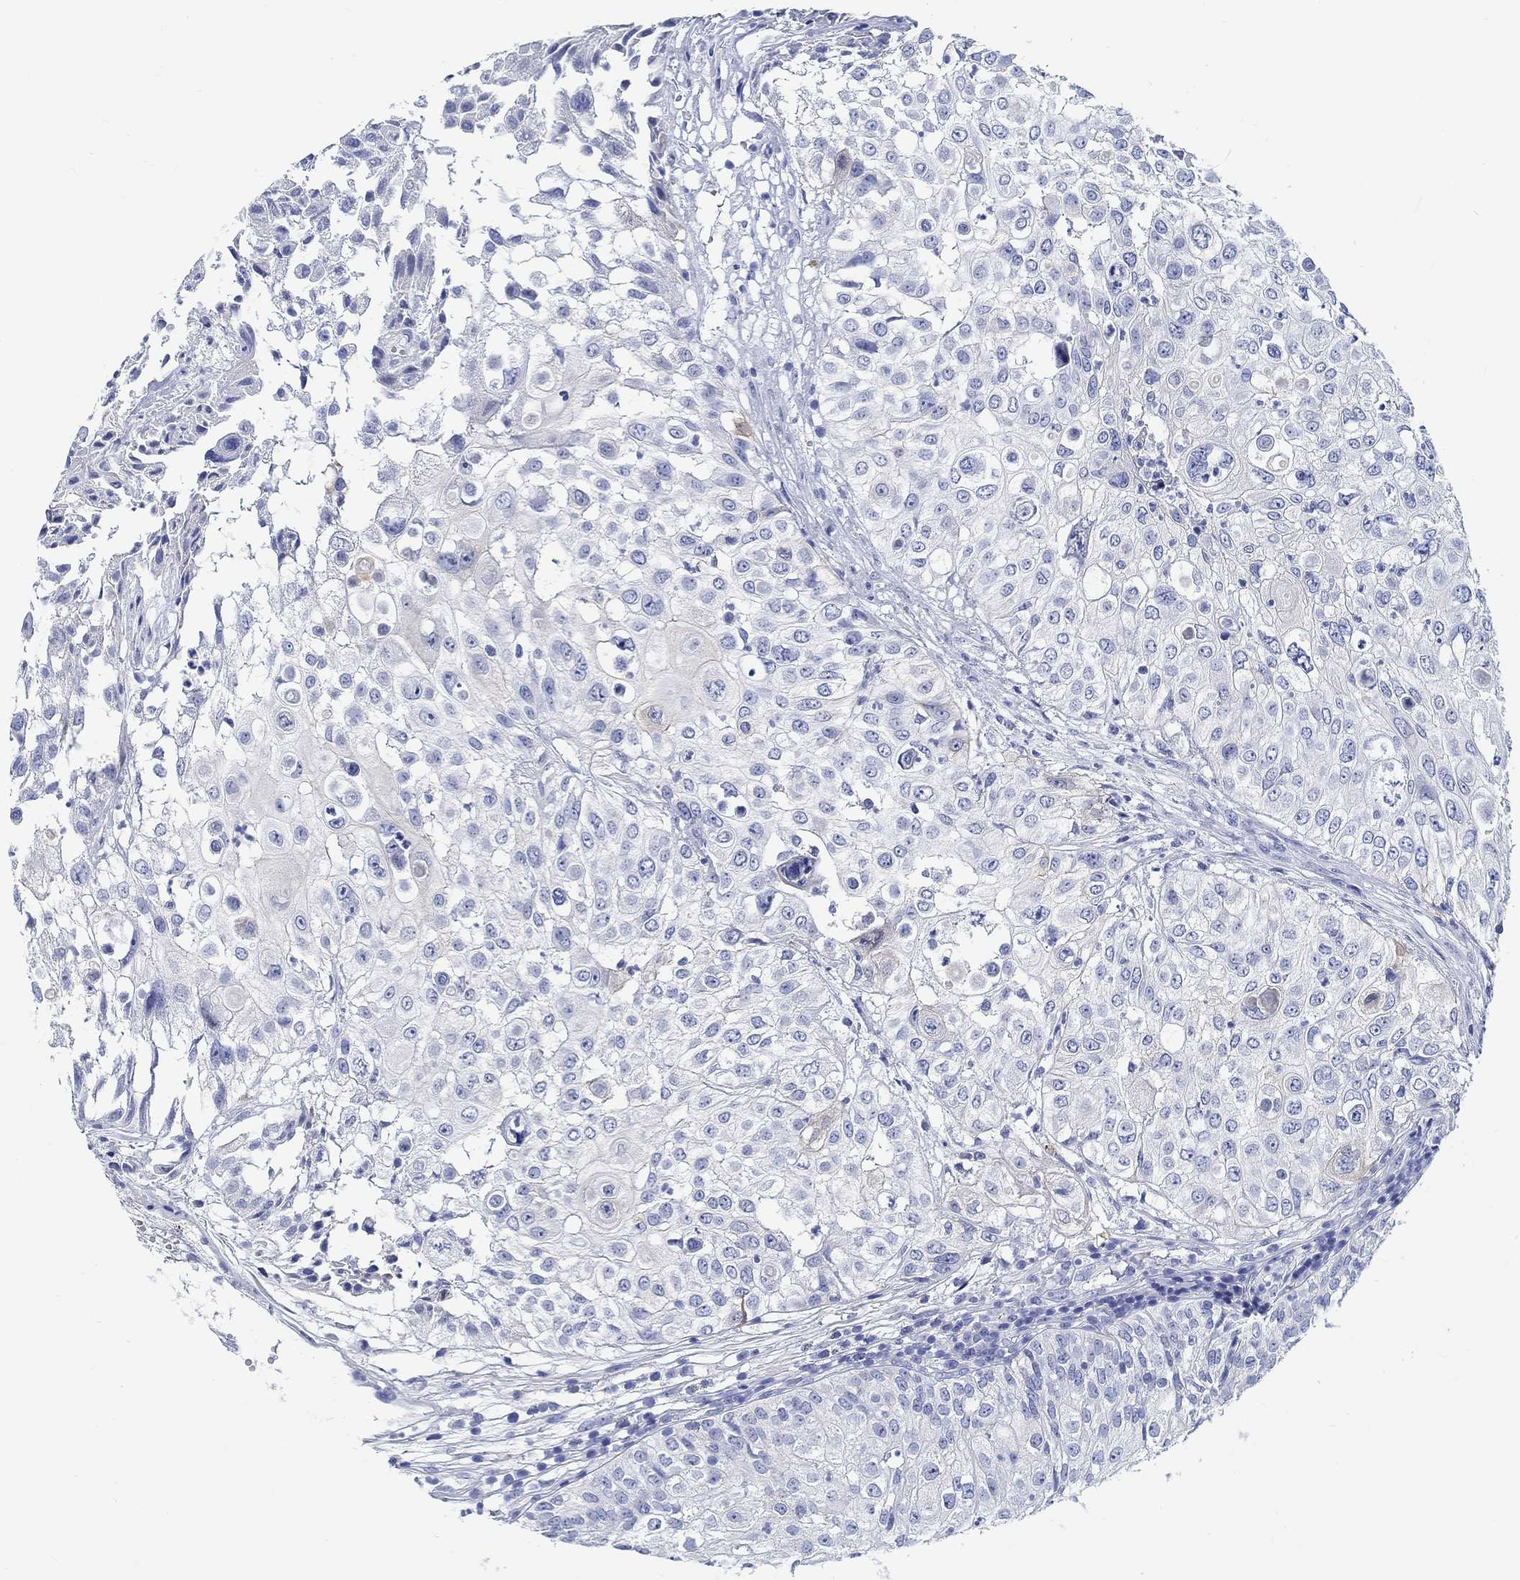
{"staining": {"intensity": "negative", "quantity": "none", "location": "none"}, "tissue": "urothelial cancer", "cell_type": "Tumor cells", "image_type": "cancer", "snomed": [{"axis": "morphology", "description": "Urothelial carcinoma, High grade"}, {"axis": "topography", "description": "Urinary bladder"}], "caption": "Human urothelial carcinoma (high-grade) stained for a protein using immunohistochemistry (IHC) exhibits no positivity in tumor cells.", "gene": "FBXO2", "patient": {"sex": "female", "age": 79}}